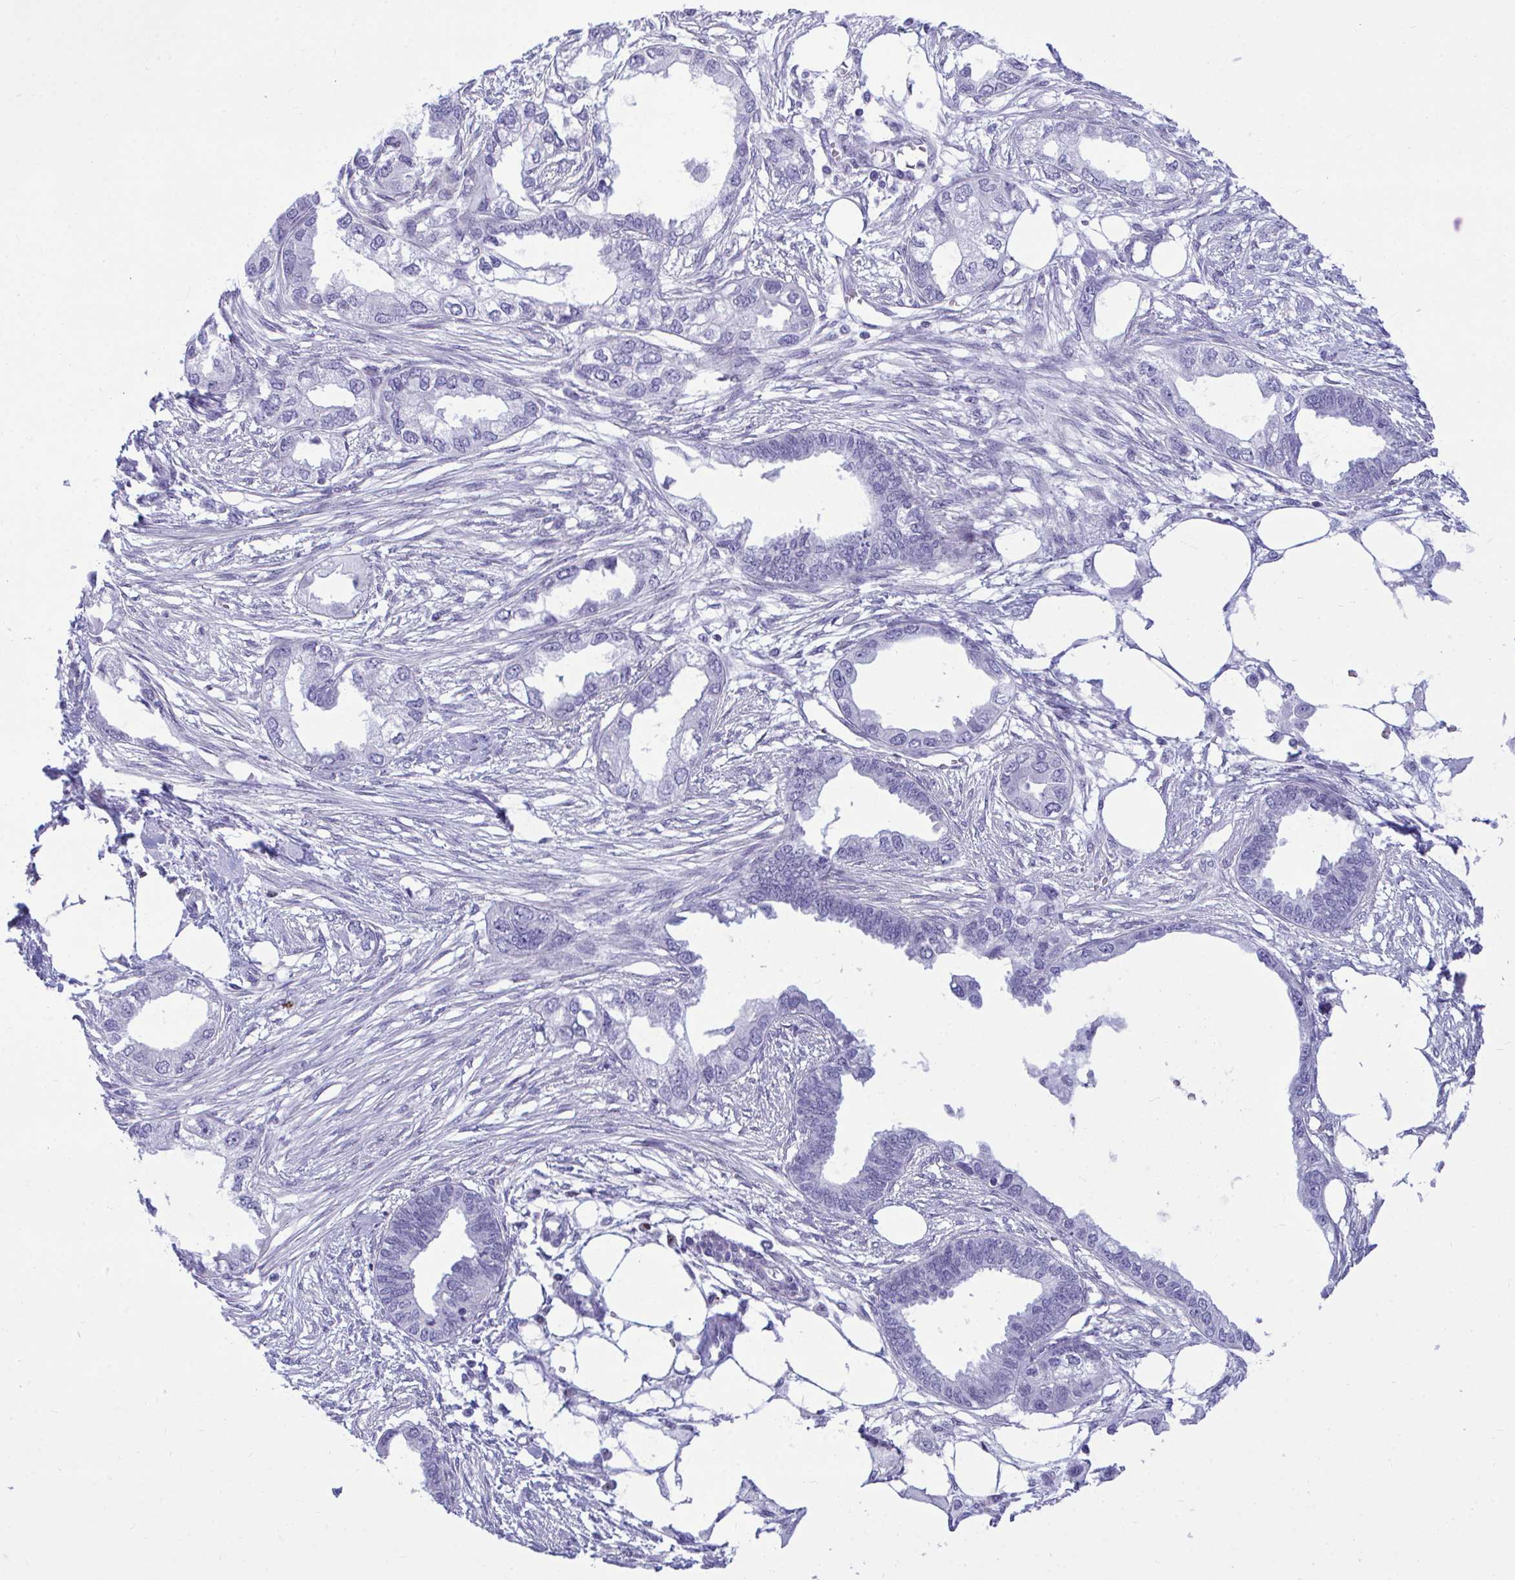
{"staining": {"intensity": "negative", "quantity": "none", "location": "none"}, "tissue": "endometrial cancer", "cell_type": "Tumor cells", "image_type": "cancer", "snomed": [{"axis": "morphology", "description": "Adenocarcinoma, NOS"}, {"axis": "morphology", "description": "Adenocarcinoma, metastatic, NOS"}, {"axis": "topography", "description": "Adipose tissue"}, {"axis": "topography", "description": "Endometrium"}], "caption": "Immunohistochemistry (IHC) of endometrial cancer (adenocarcinoma) exhibits no positivity in tumor cells.", "gene": "SLC25A51", "patient": {"sex": "female", "age": 67}}